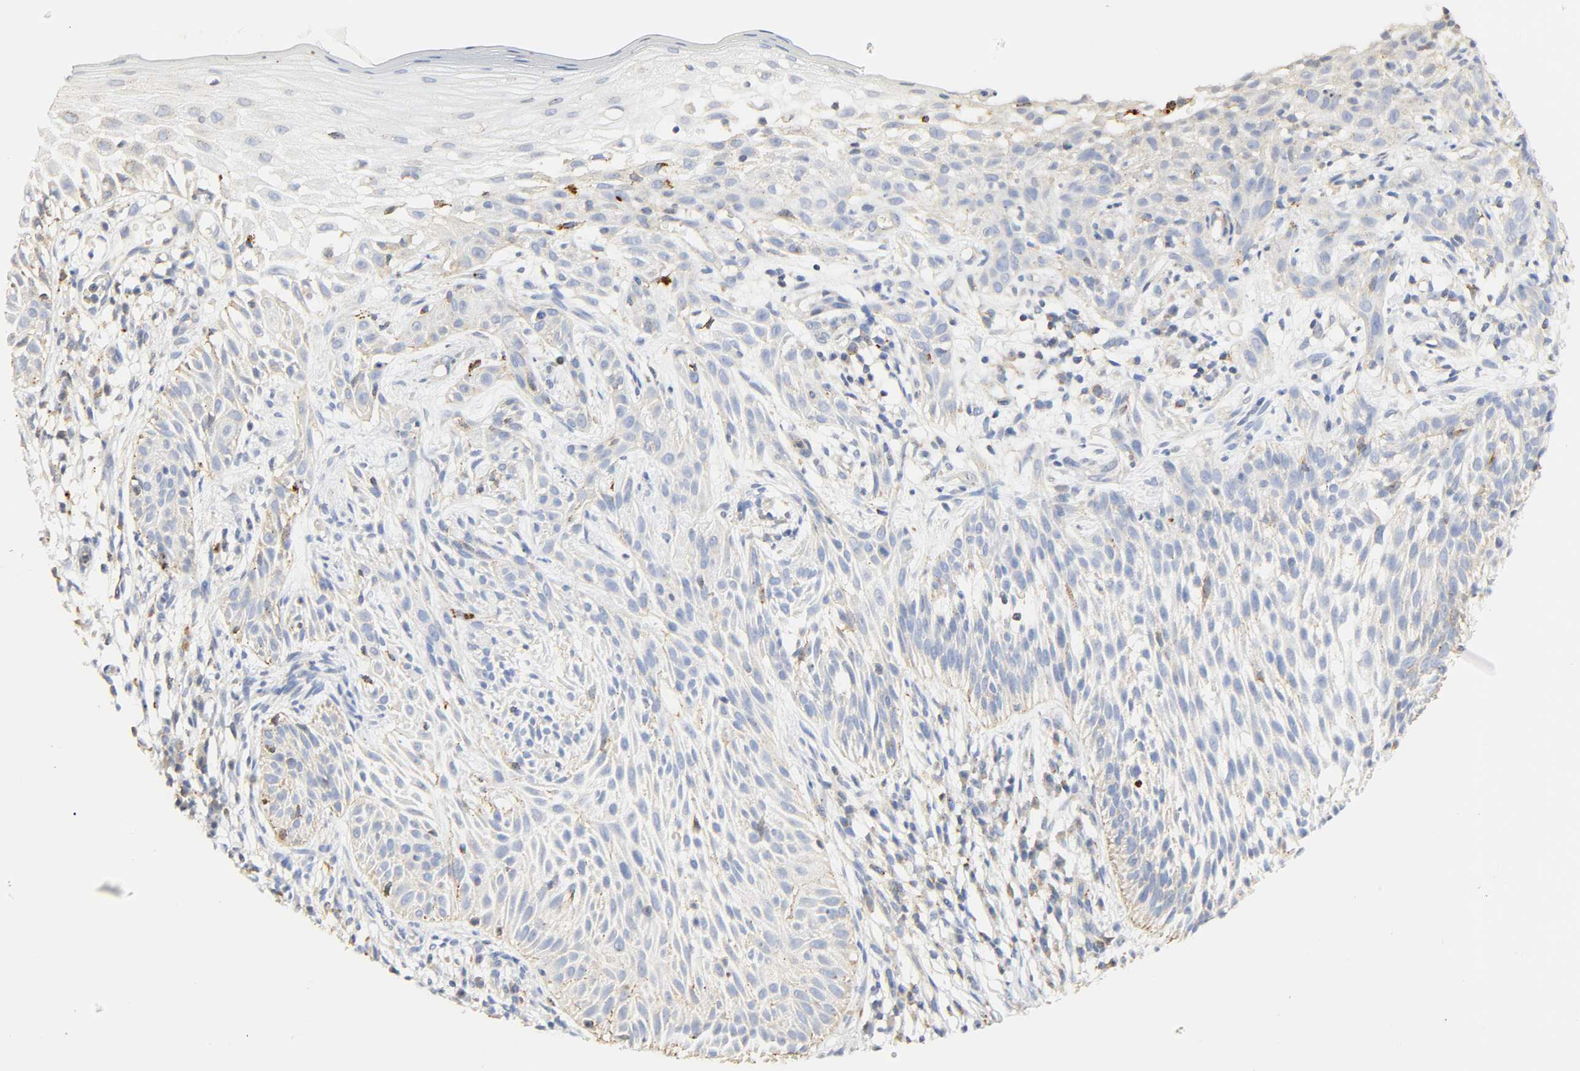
{"staining": {"intensity": "negative", "quantity": "none", "location": "none"}, "tissue": "skin cancer", "cell_type": "Tumor cells", "image_type": "cancer", "snomed": [{"axis": "morphology", "description": "Normal tissue, NOS"}, {"axis": "morphology", "description": "Basal cell carcinoma"}, {"axis": "topography", "description": "Skin"}], "caption": "A high-resolution image shows immunohistochemistry (IHC) staining of basal cell carcinoma (skin), which demonstrates no significant staining in tumor cells.", "gene": "CAMK2A", "patient": {"sex": "female", "age": 69}}